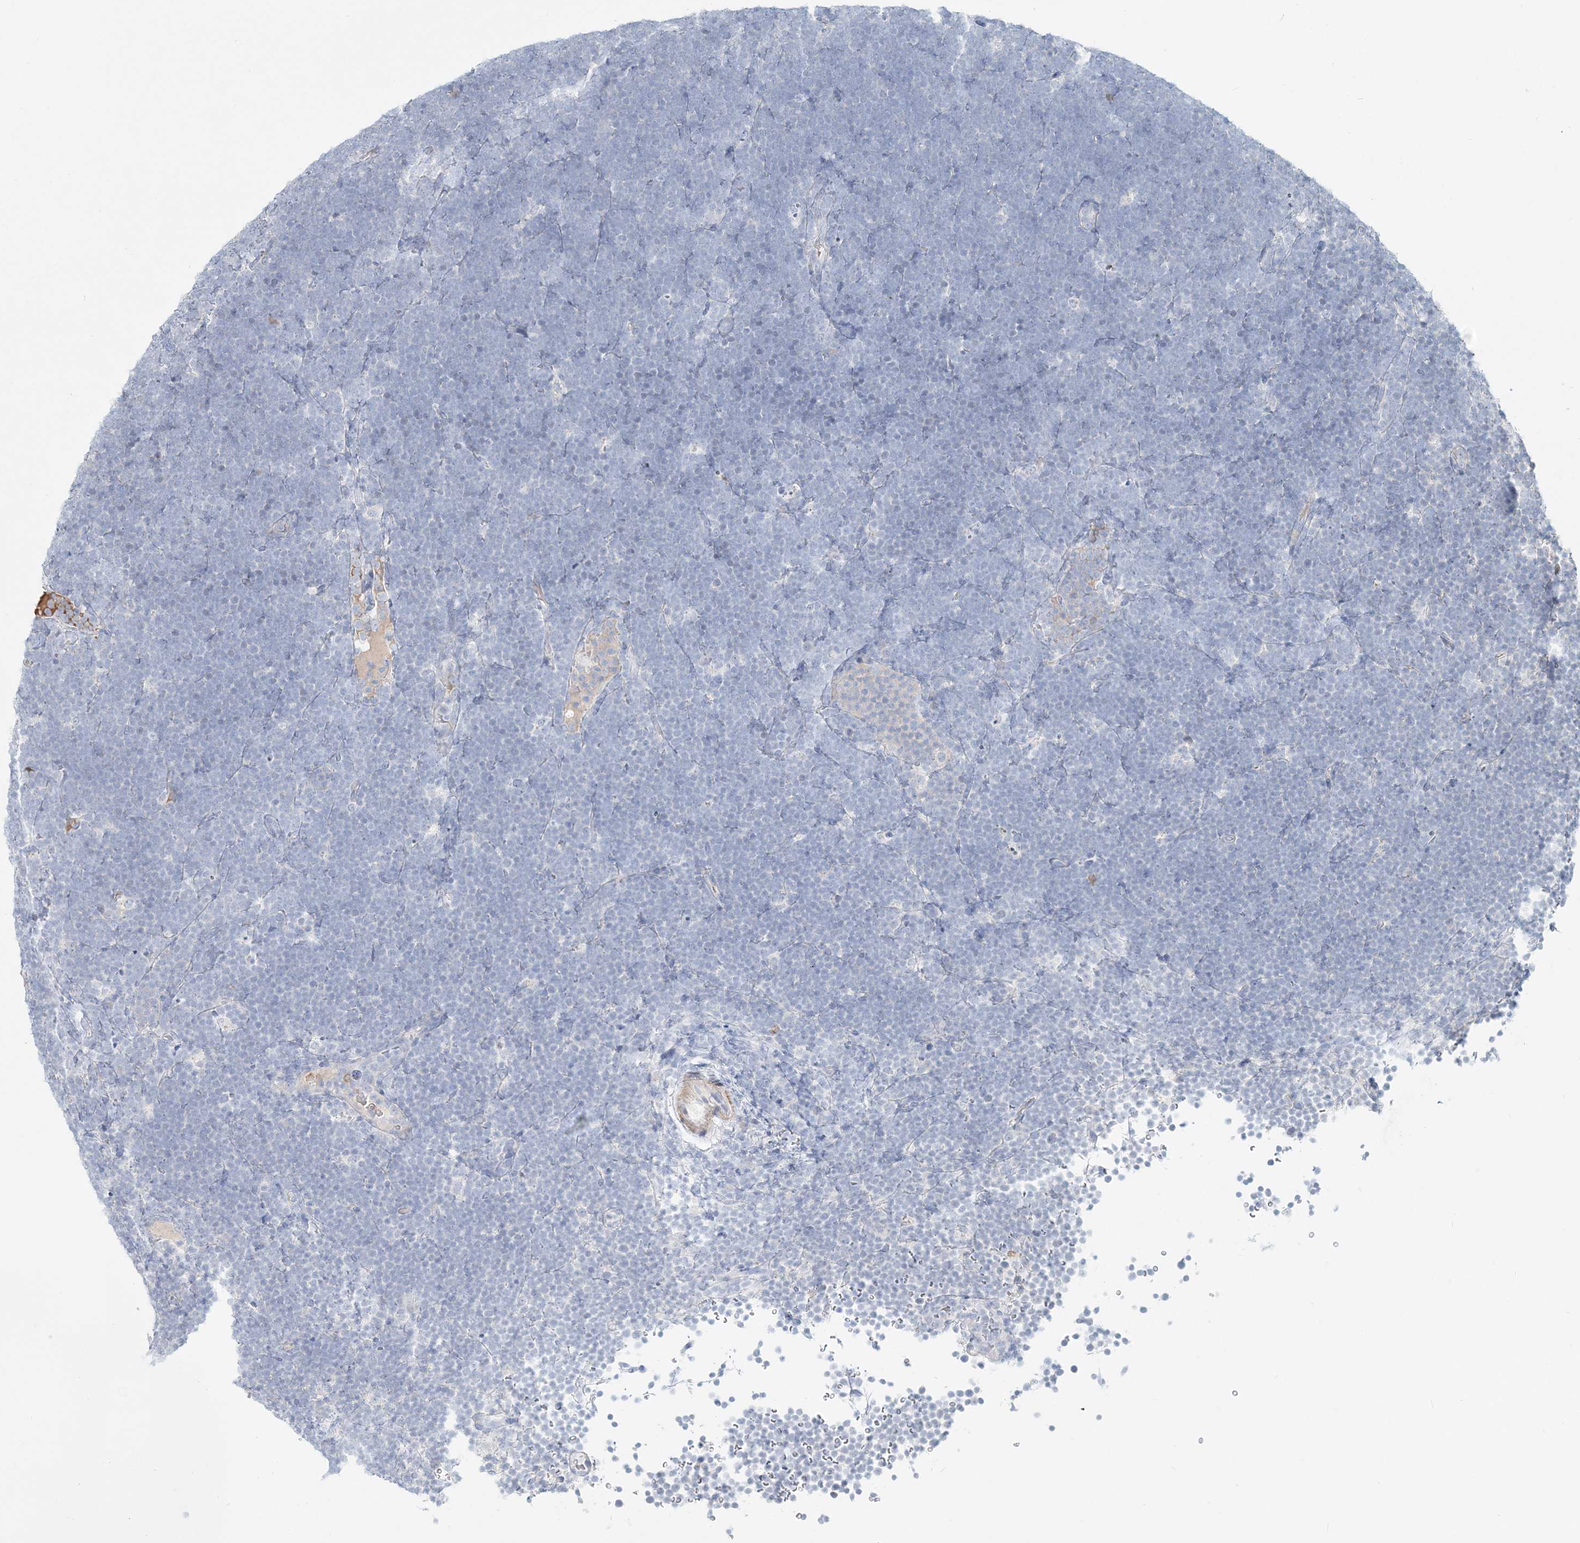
{"staining": {"intensity": "negative", "quantity": "none", "location": "none"}, "tissue": "lymphoma", "cell_type": "Tumor cells", "image_type": "cancer", "snomed": [{"axis": "morphology", "description": "Malignant lymphoma, non-Hodgkin's type, High grade"}, {"axis": "topography", "description": "Lymph node"}], "caption": "Immunohistochemistry micrograph of neoplastic tissue: malignant lymphoma, non-Hodgkin's type (high-grade) stained with DAB displays no significant protein positivity in tumor cells.", "gene": "DNAH5", "patient": {"sex": "male", "age": 13}}